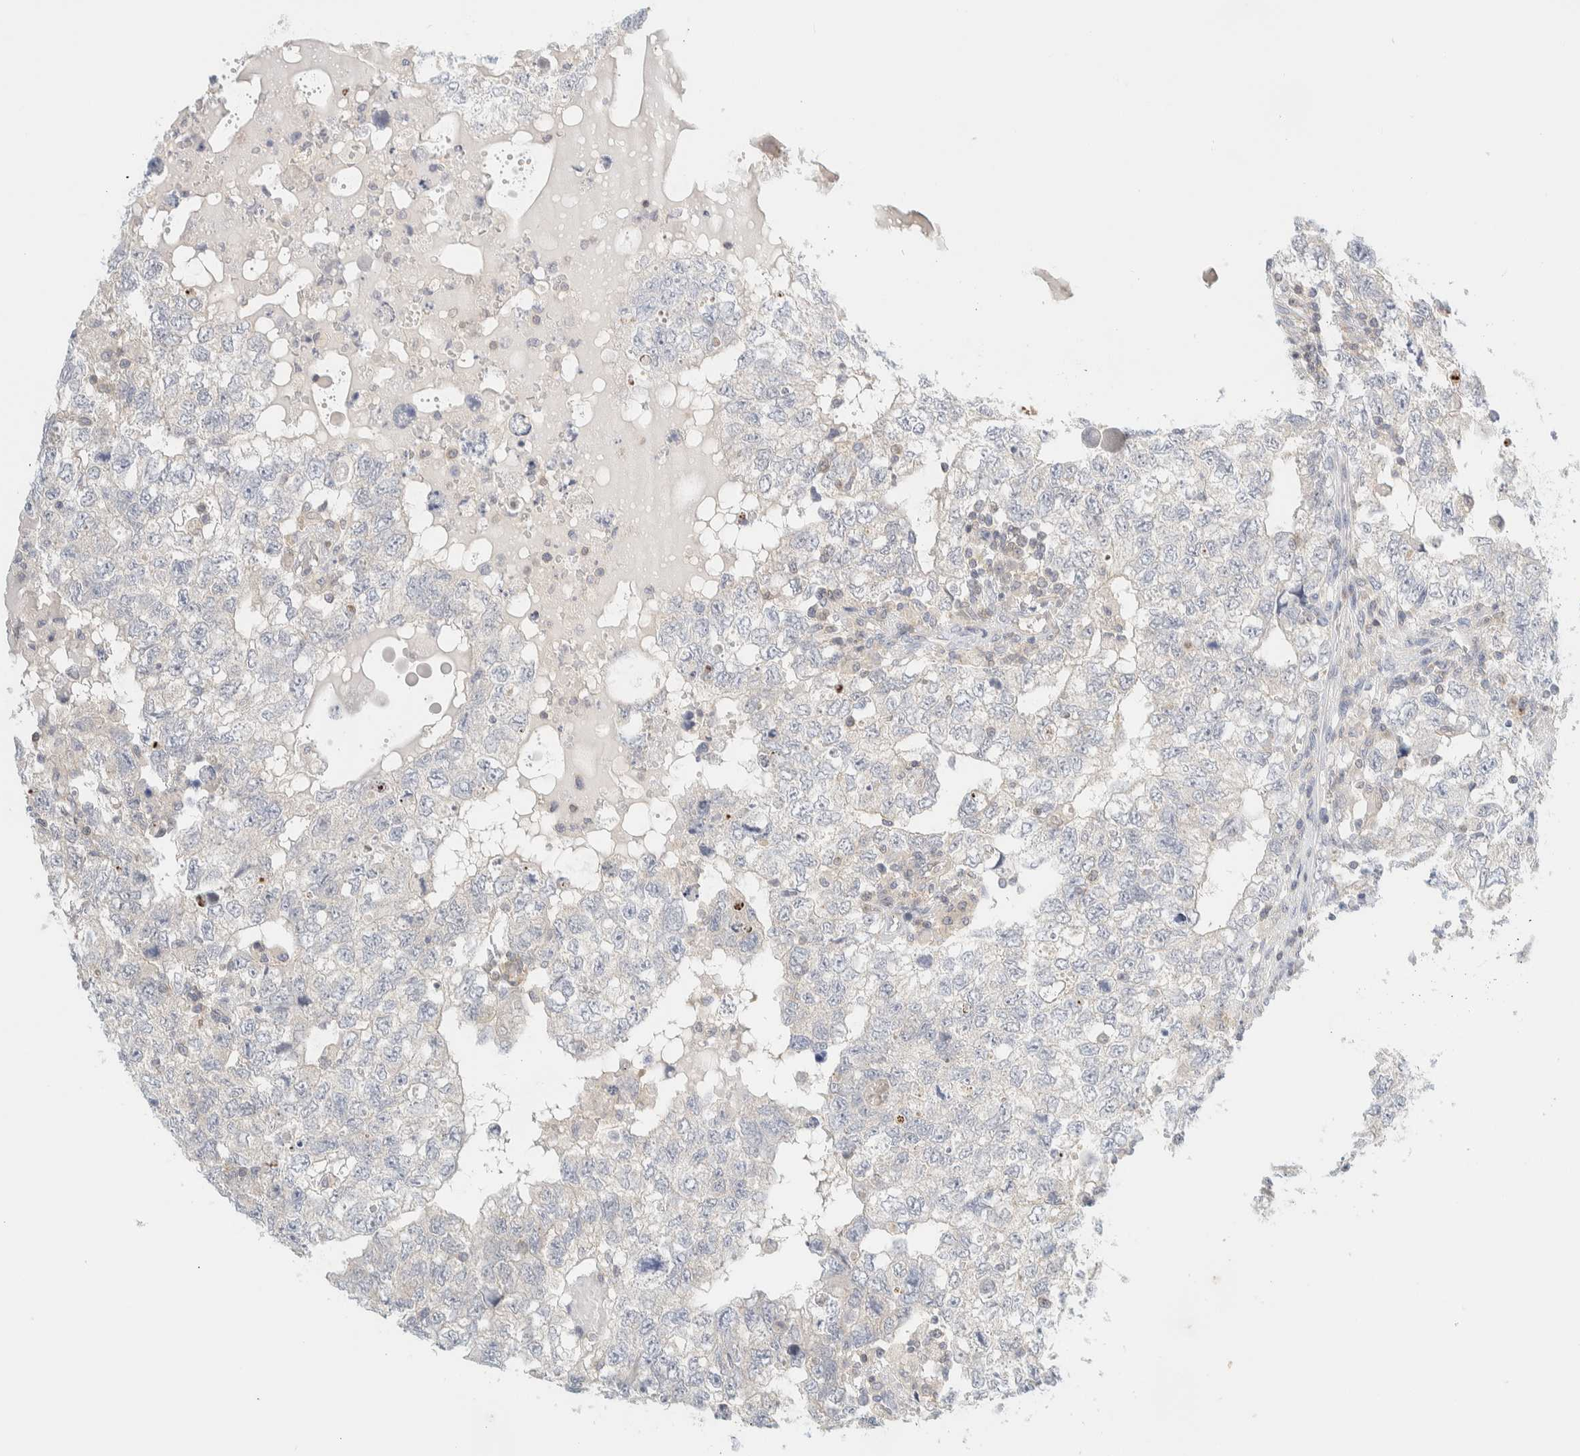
{"staining": {"intensity": "negative", "quantity": "none", "location": "none"}, "tissue": "testis cancer", "cell_type": "Tumor cells", "image_type": "cancer", "snomed": [{"axis": "morphology", "description": "Carcinoma, Embryonal, NOS"}, {"axis": "topography", "description": "Testis"}], "caption": "Micrograph shows no significant protein expression in tumor cells of testis cancer (embryonal carcinoma).", "gene": "PCYT2", "patient": {"sex": "male", "age": 36}}